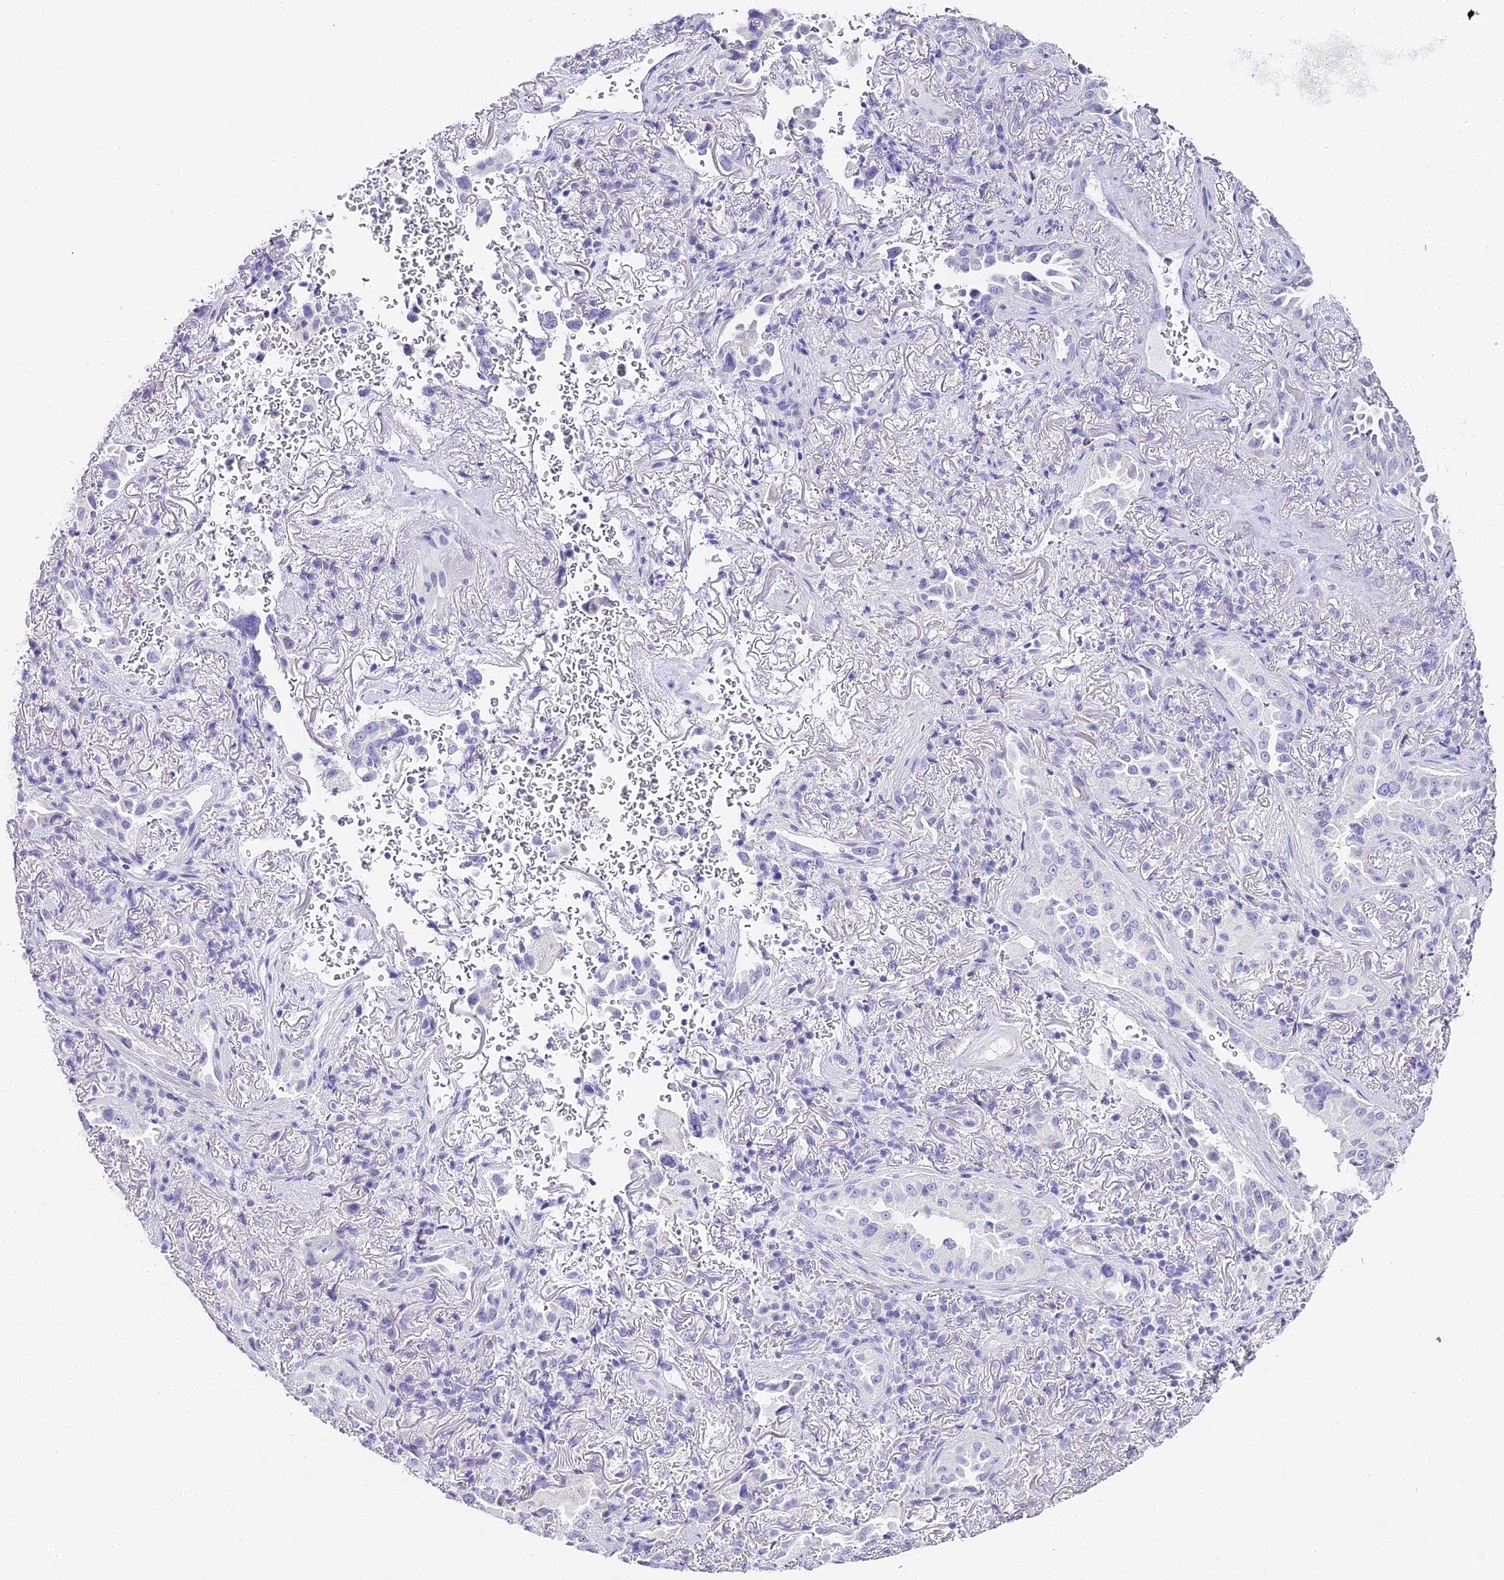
{"staining": {"intensity": "negative", "quantity": "none", "location": "none"}, "tissue": "lung cancer", "cell_type": "Tumor cells", "image_type": "cancer", "snomed": [{"axis": "morphology", "description": "Adenocarcinoma, NOS"}, {"axis": "topography", "description": "Lung"}], "caption": "The histopathology image exhibits no significant expression in tumor cells of lung adenocarcinoma.", "gene": "ABHD14A-ACY1", "patient": {"sex": "female", "age": 69}}